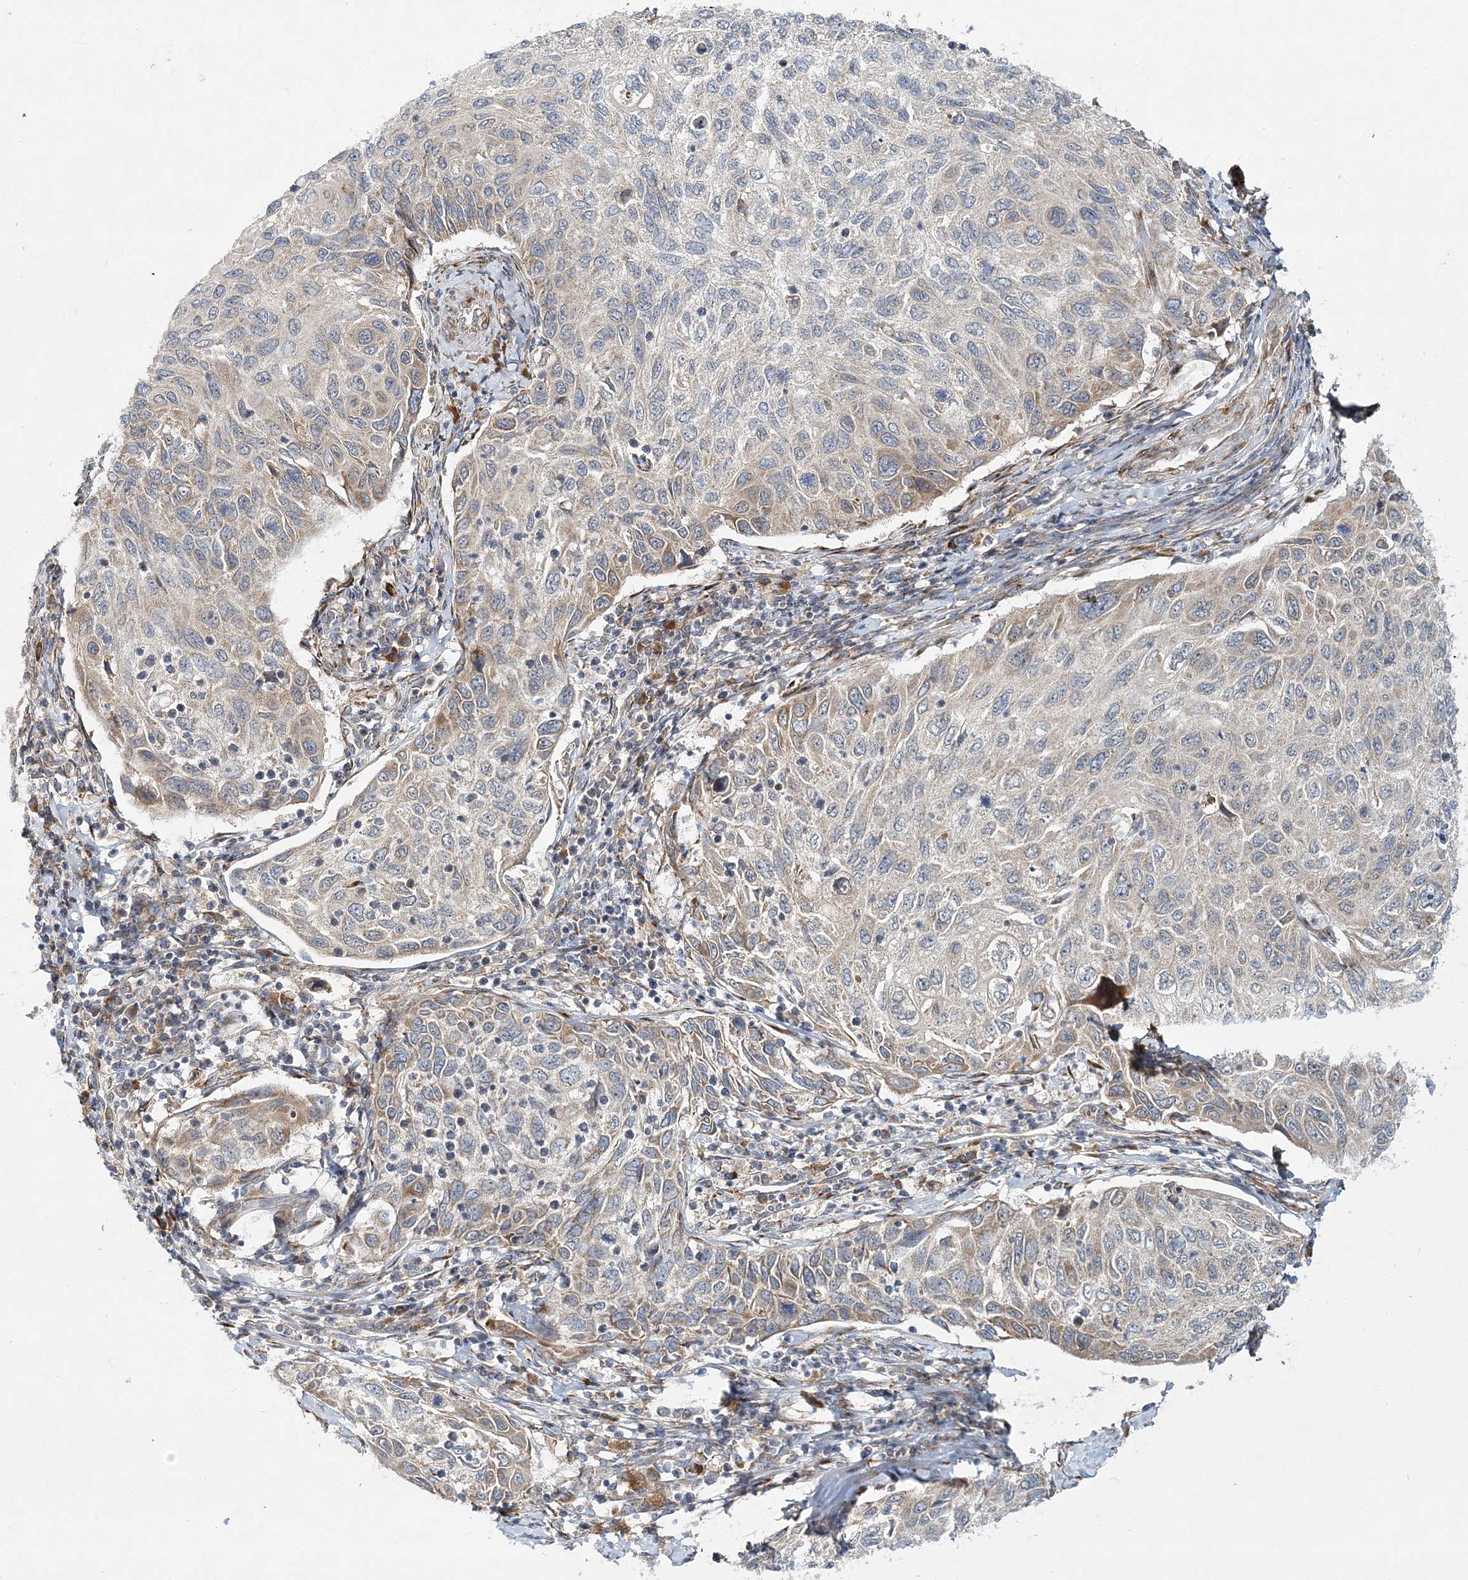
{"staining": {"intensity": "negative", "quantity": "none", "location": "none"}, "tissue": "cervical cancer", "cell_type": "Tumor cells", "image_type": "cancer", "snomed": [{"axis": "morphology", "description": "Squamous cell carcinoma, NOS"}, {"axis": "topography", "description": "Cervix"}], "caption": "Cervical cancer (squamous cell carcinoma) was stained to show a protein in brown. There is no significant expression in tumor cells. (Immunohistochemistry (ihc), brightfield microscopy, high magnification).", "gene": "NBAS", "patient": {"sex": "female", "age": 70}}